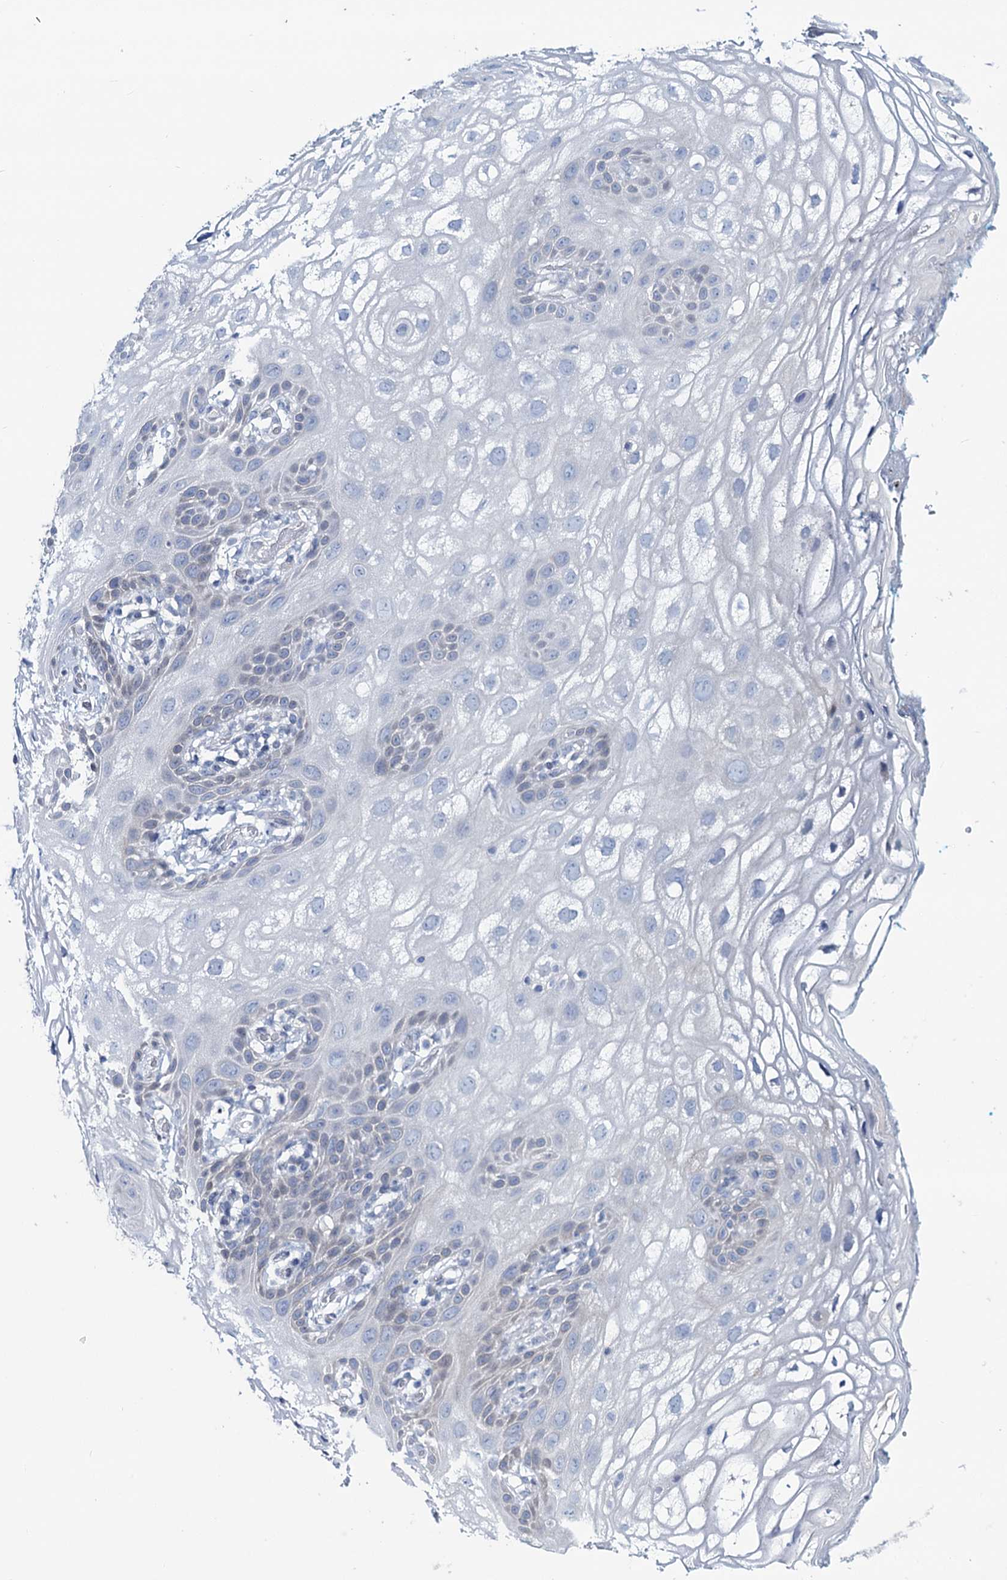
{"staining": {"intensity": "weak", "quantity": "<25%", "location": "cytoplasmic/membranous"}, "tissue": "vagina", "cell_type": "Squamous epithelial cells", "image_type": "normal", "snomed": [{"axis": "morphology", "description": "Normal tissue, NOS"}, {"axis": "topography", "description": "Vagina"}], "caption": "A histopathology image of vagina stained for a protein reveals no brown staining in squamous epithelial cells. The staining is performed using DAB brown chromogen with nuclei counter-stained in using hematoxylin.", "gene": "TOX3", "patient": {"sex": "female", "age": 68}}